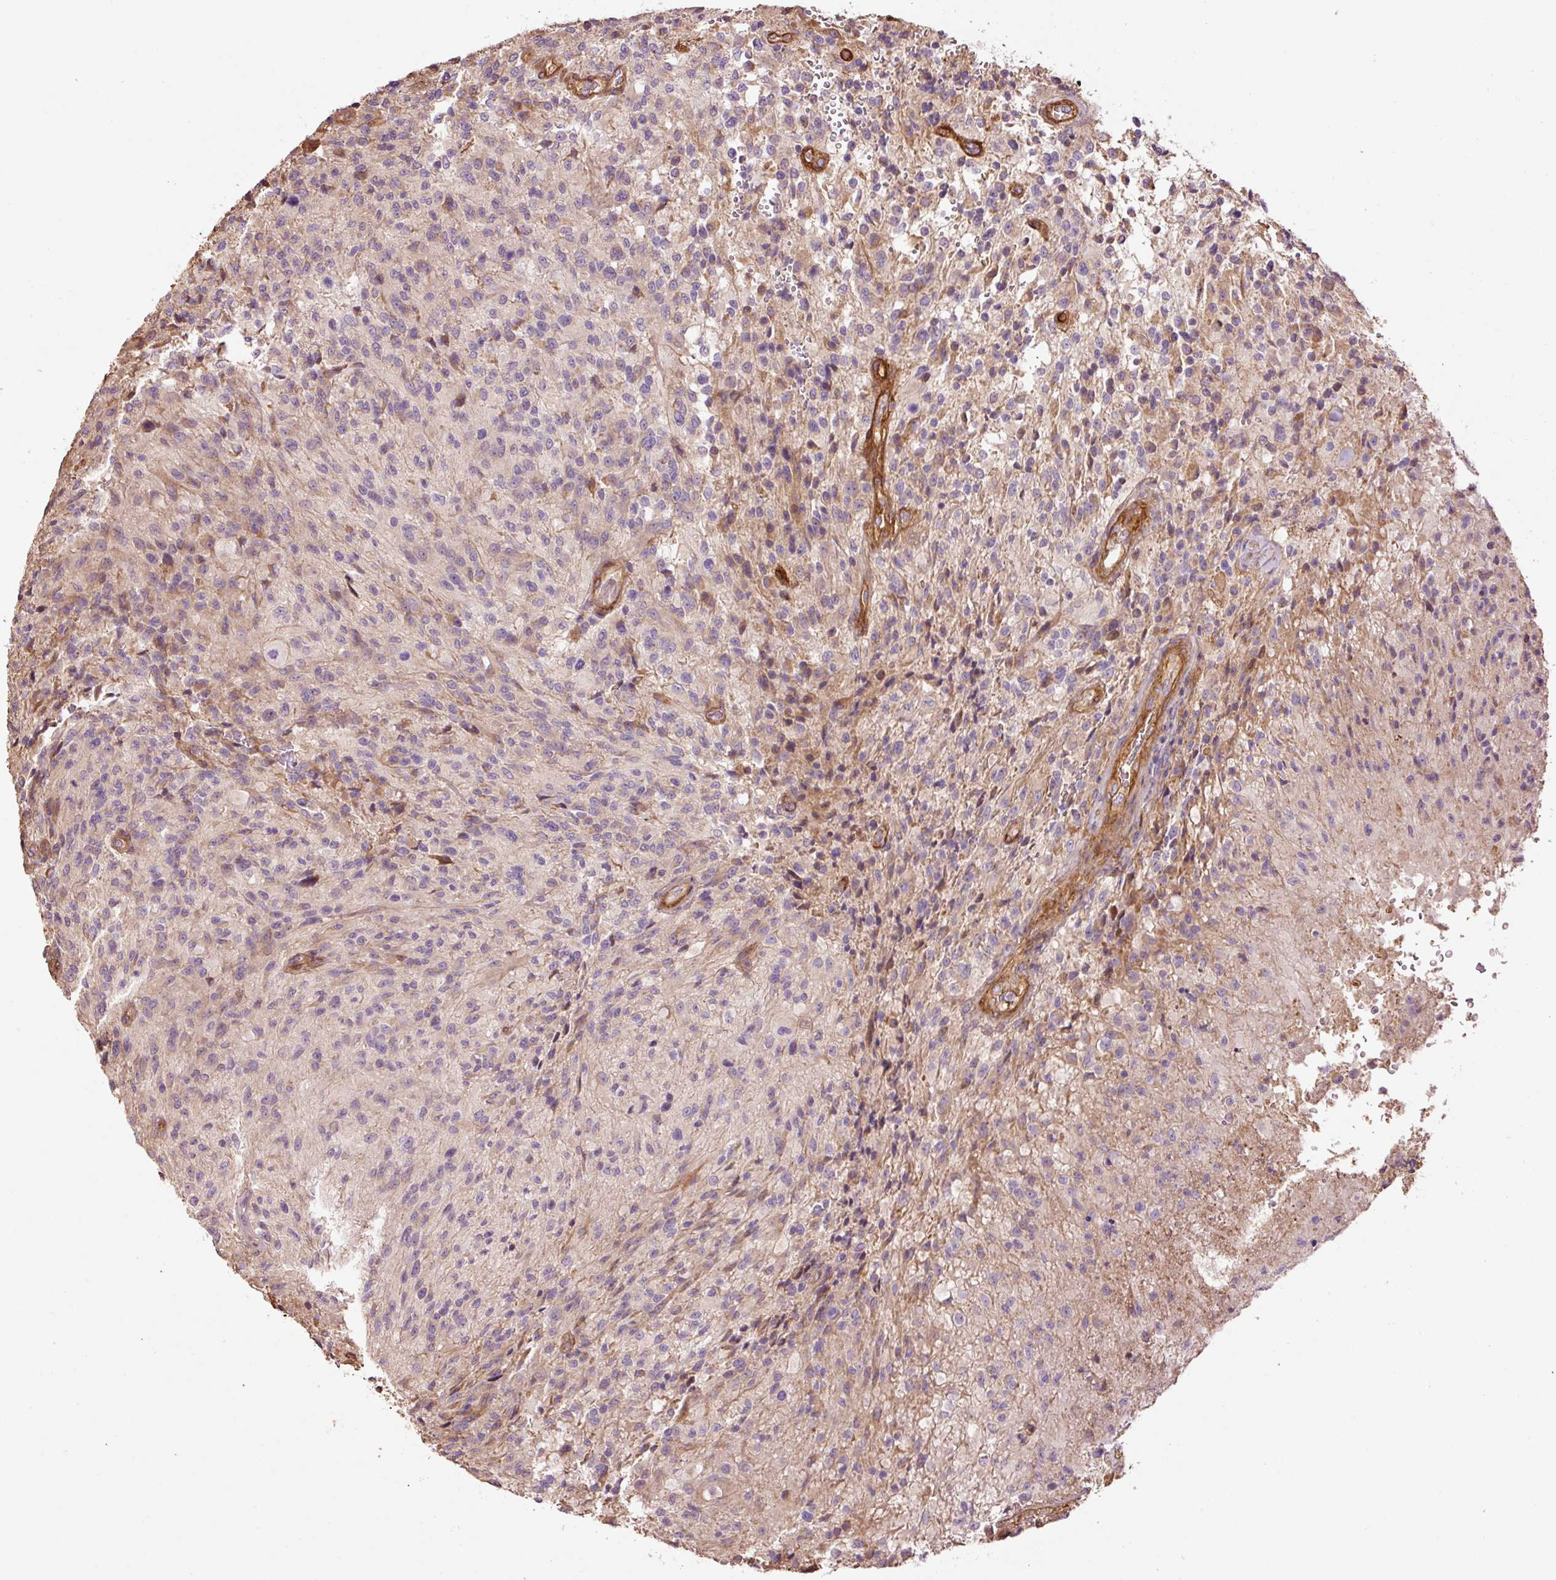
{"staining": {"intensity": "negative", "quantity": "none", "location": "none"}, "tissue": "glioma", "cell_type": "Tumor cells", "image_type": "cancer", "snomed": [{"axis": "morphology", "description": "Normal tissue, NOS"}, {"axis": "morphology", "description": "Glioma, malignant, High grade"}, {"axis": "topography", "description": "Cerebral cortex"}], "caption": "Tumor cells show no significant expression in glioma.", "gene": "NID2", "patient": {"sex": "male", "age": 56}}